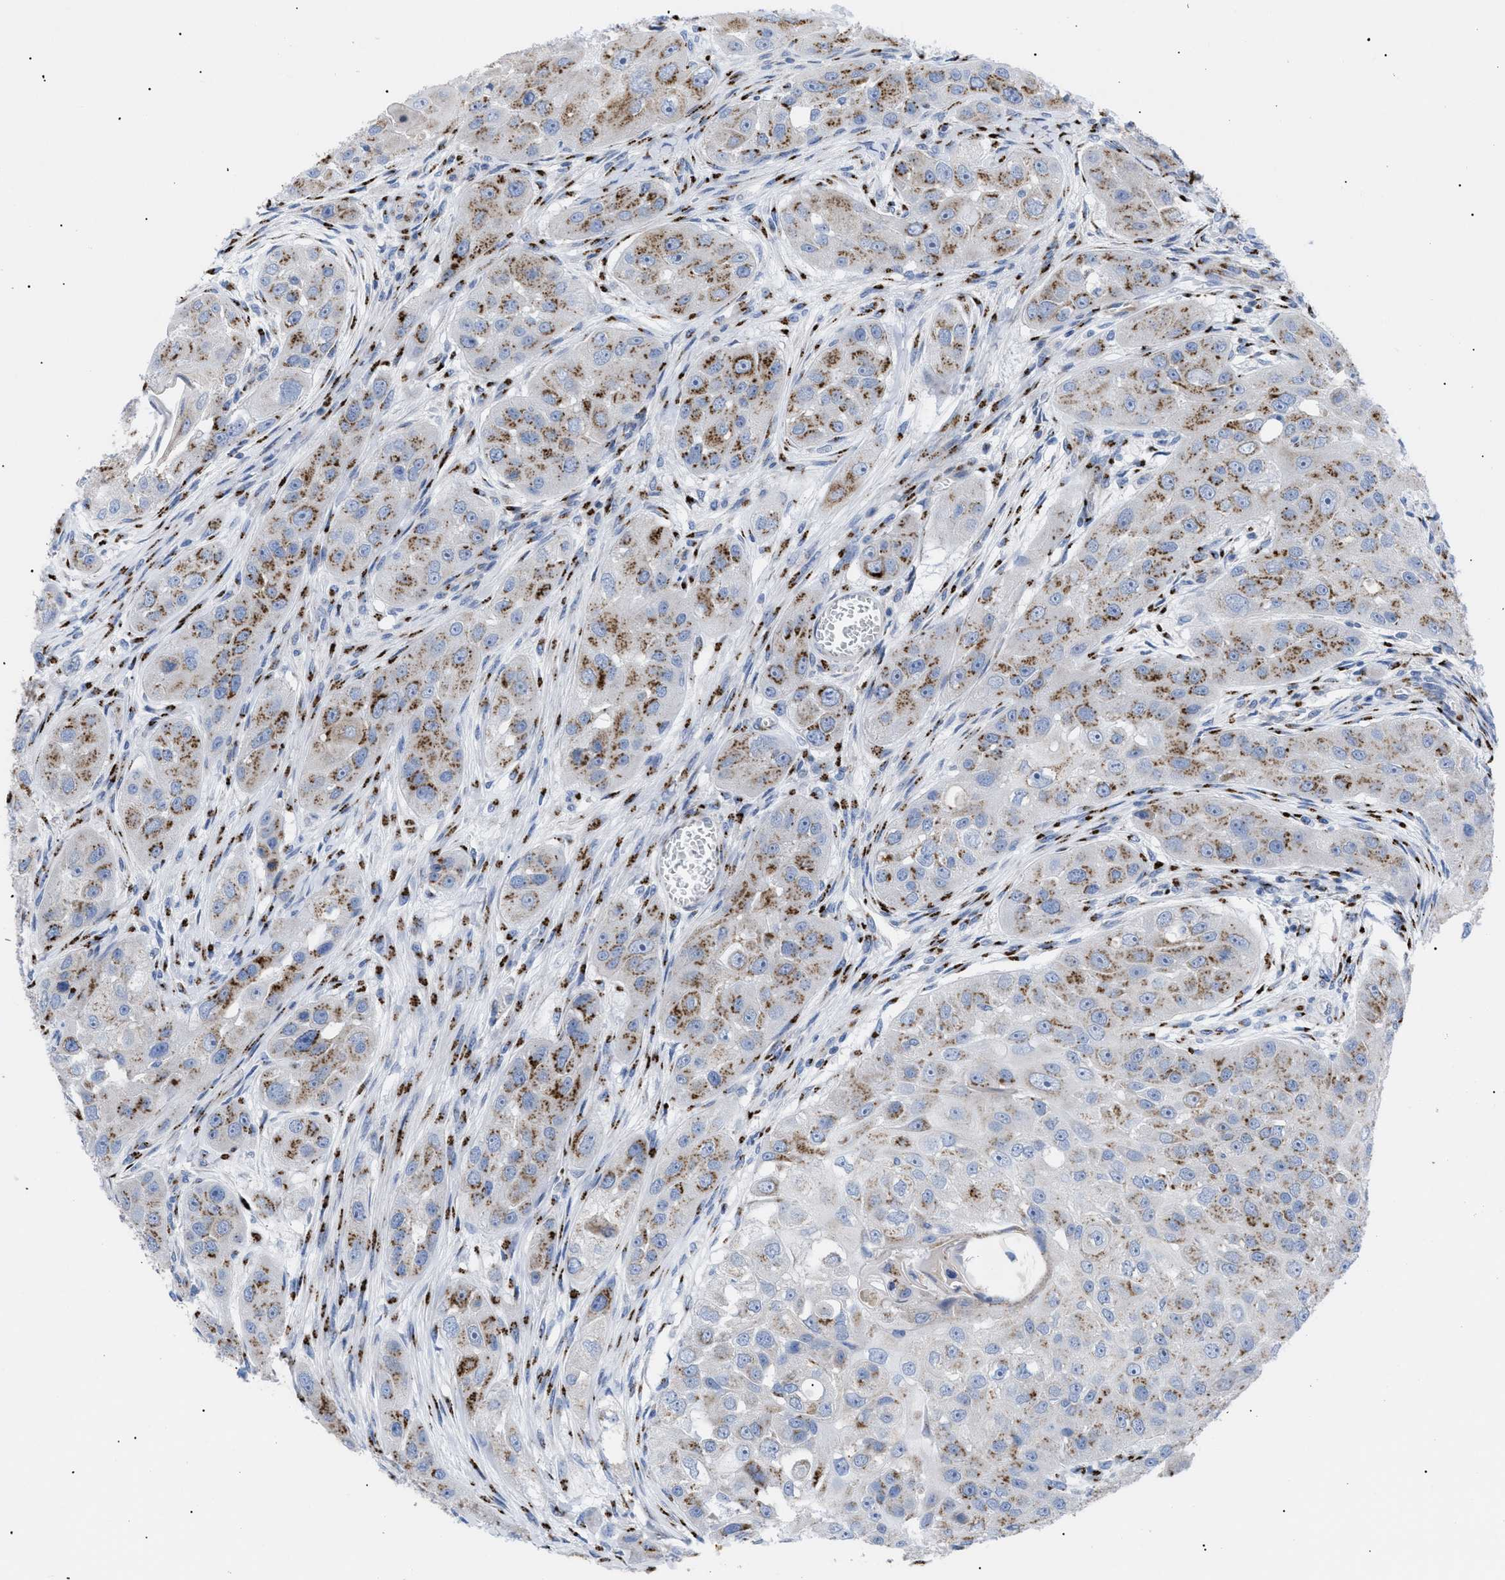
{"staining": {"intensity": "moderate", "quantity": ">75%", "location": "cytoplasmic/membranous"}, "tissue": "head and neck cancer", "cell_type": "Tumor cells", "image_type": "cancer", "snomed": [{"axis": "morphology", "description": "Normal tissue, NOS"}, {"axis": "morphology", "description": "Squamous cell carcinoma, NOS"}, {"axis": "topography", "description": "Skeletal muscle"}, {"axis": "topography", "description": "Head-Neck"}], "caption": "Immunohistochemistry (IHC) staining of head and neck cancer (squamous cell carcinoma), which demonstrates medium levels of moderate cytoplasmic/membranous positivity in about >75% of tumor cells indicating moderate cytoplasmic/membranous protein positivity. The staining was performed using DAB (3,3'-diaminobenzidine) (brown) for protein detection and nuclei were counterstained in hematoxylin (blue).", "gene": "TMEM17", "patient": {"sex": "male", "age": 51}}